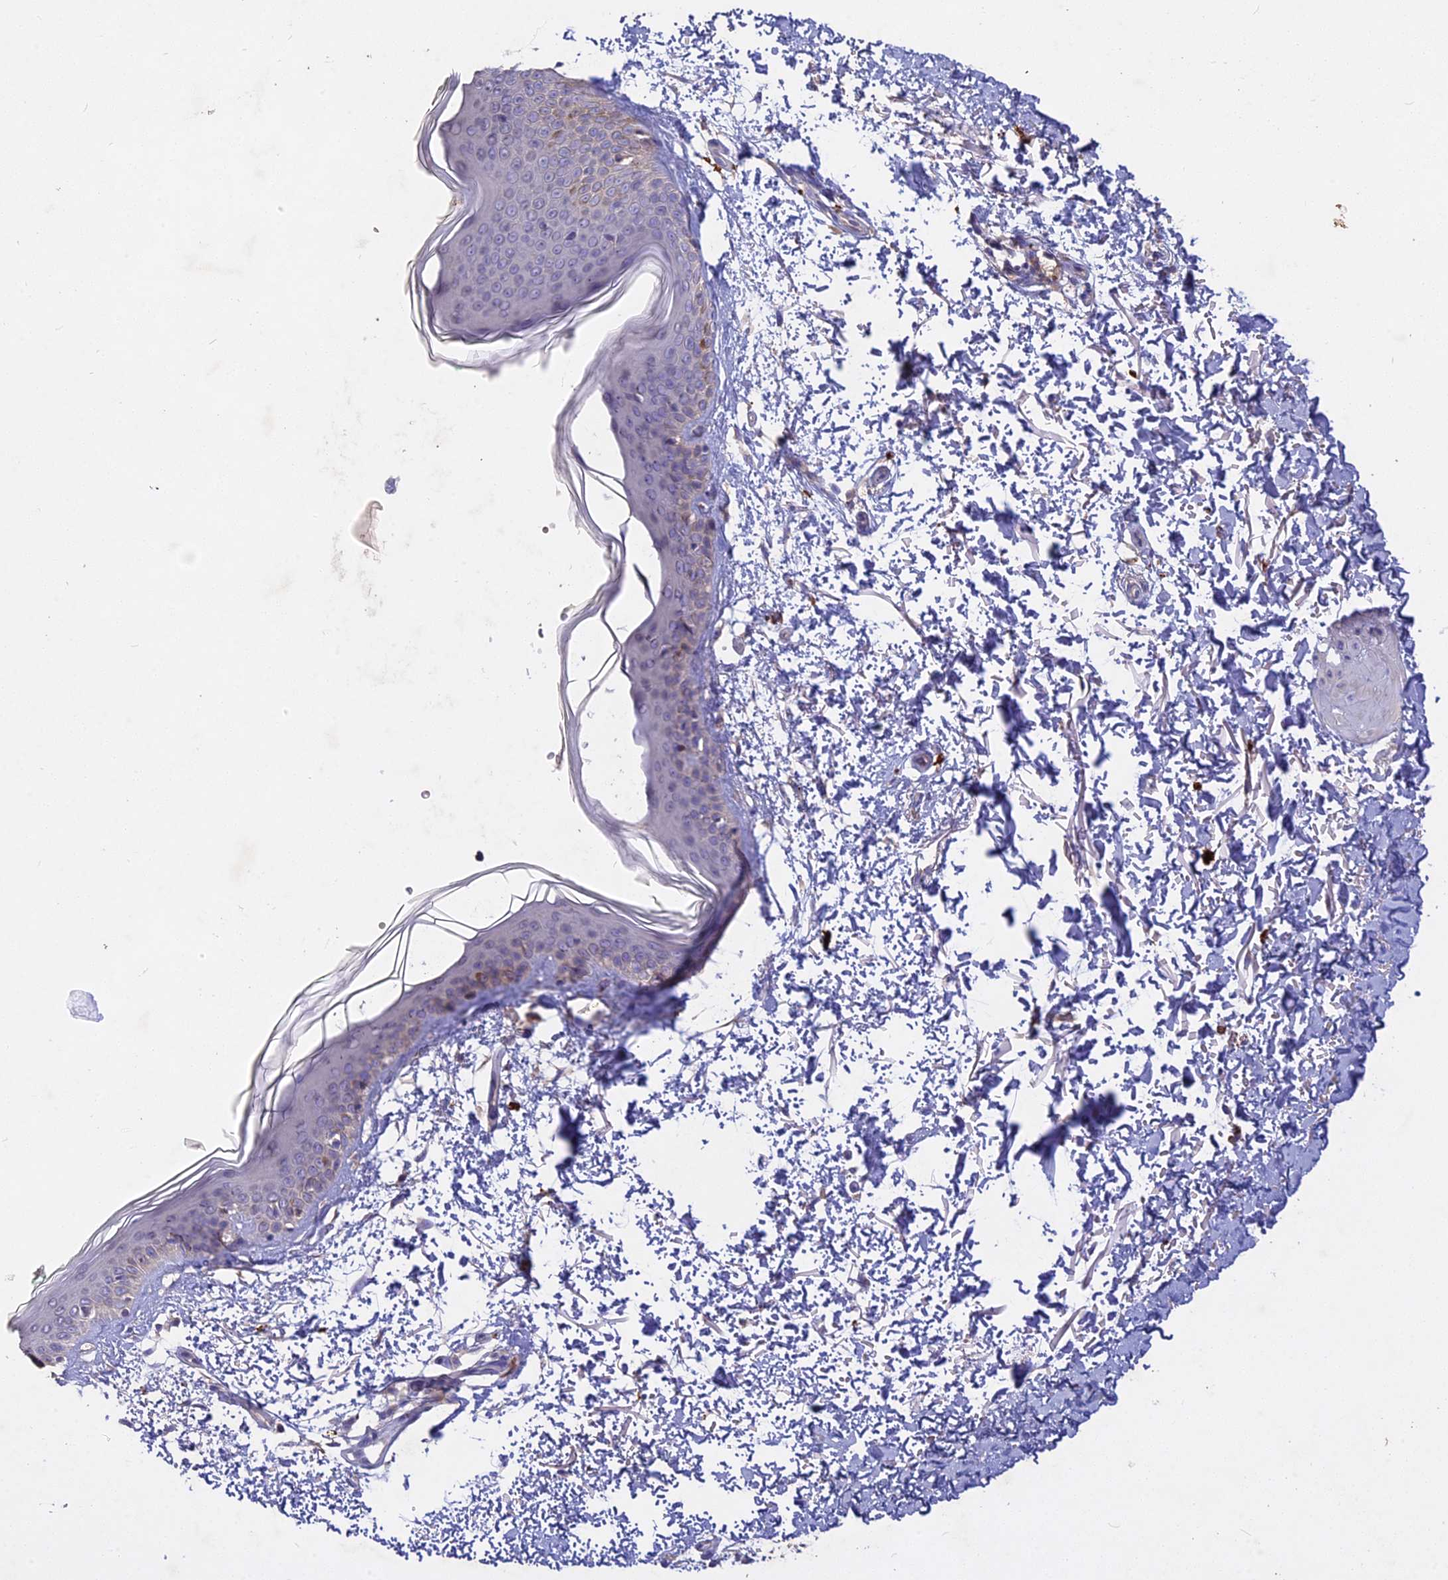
{"staining": {"intensity": "negative", "quantity": "none", "location": "none"}, "tissue": "skin", "cell_type": "Fibroblasts", "image_type": "normal", "snomed": [{"axis": "morphology", "description": "Normal tissue, NOS"}, {"axis": "topography", "description": "Skin"}], "caption": "High power microscopy histopathology image of an immunohistochemistry (IHC) histopathology image of normal skin, revealing no significant expression in fibroblasts. The staining was performed using DAB (3,3'-diaminobenzidine) to visualize the protein expression in brown, while the nuclei were stained in blue with hematoxylin (Magnification: 20x).", "gene": "SLC26A4", "patient": {"sex": "male", "age": 66}}